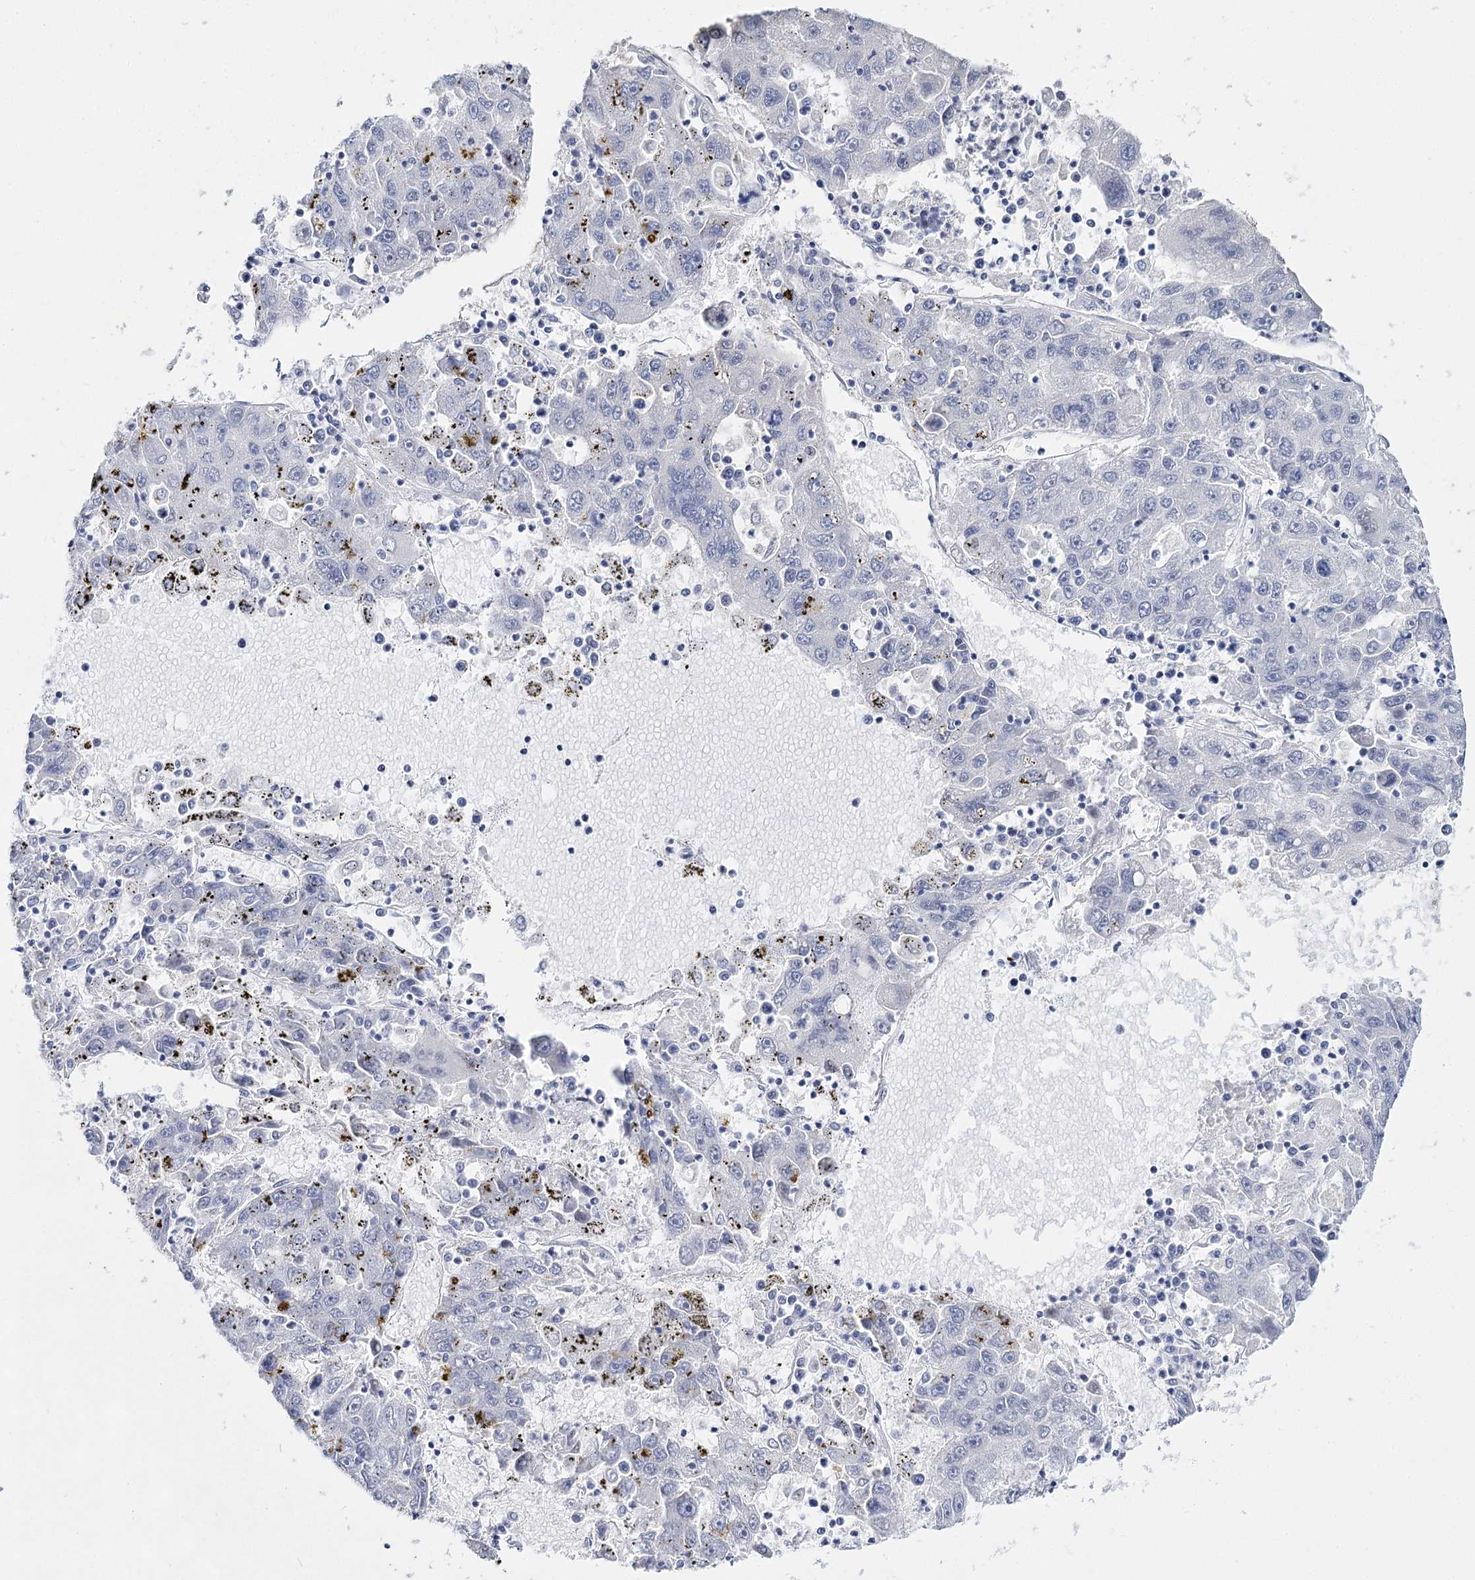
{"staining": {"intensity": "negative", "quantity": "none", "location": "none"}, "tissue": "liver cancer", "cell_type": "Tumor cells", "image_type": "cancer", "snomed": [{"axis": "morphology", "description": "Carcinoma, Hepatocellular, NOS"}, {"axis": "topography", "description": "Liver"}], "caption": "Hepatocellular carcinoma (liver) was stained to show a protein in brown. There is no significant expression in tumor cells.", "gene": "SLC17A2", "patient": {"sex": "male", "age": 49}}